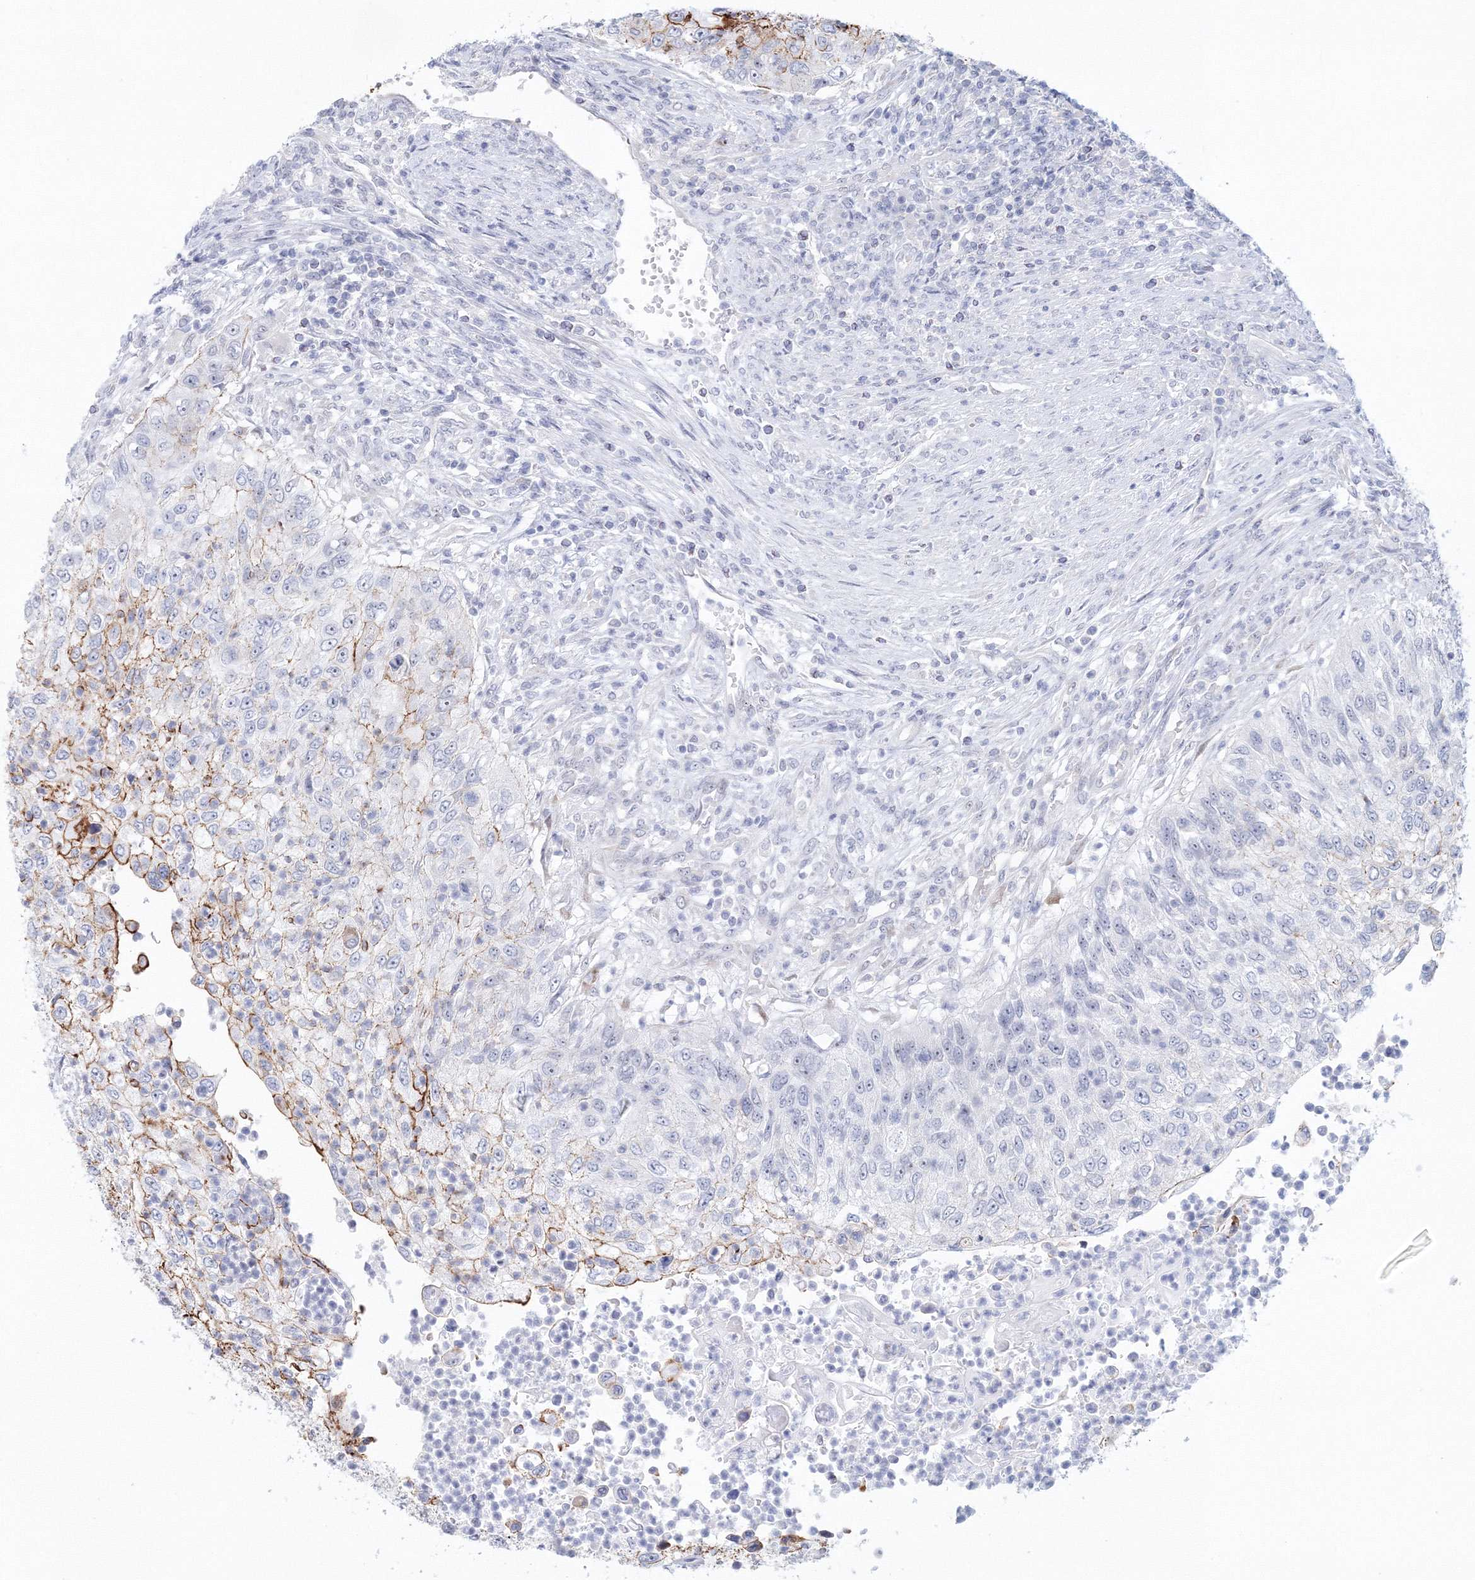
{"staining": {"intensity": "moderate", "quantity": "<25%", "location": "cytoplasmic/membranous"}, "tissue": "urothelial cancer", "cell_type": "Tumor cells", "image_type": "cancer", "snomed": [{"axis": "morphology", "description": "Urothelial carcinoma, High grade"}, {"axis": "topography", "description": "Urinary bladder"}], "caption": "High-grade urothelial carcinoma stained with IHC reveals moderate cytoplasmic/membranous expression in approximately <25% of tumor cells. The protein of interest is shown in brown color, while the nuclei are stained blue.", "gene": "VSIG1", "patient": {"sex": "female", "age": 60}}